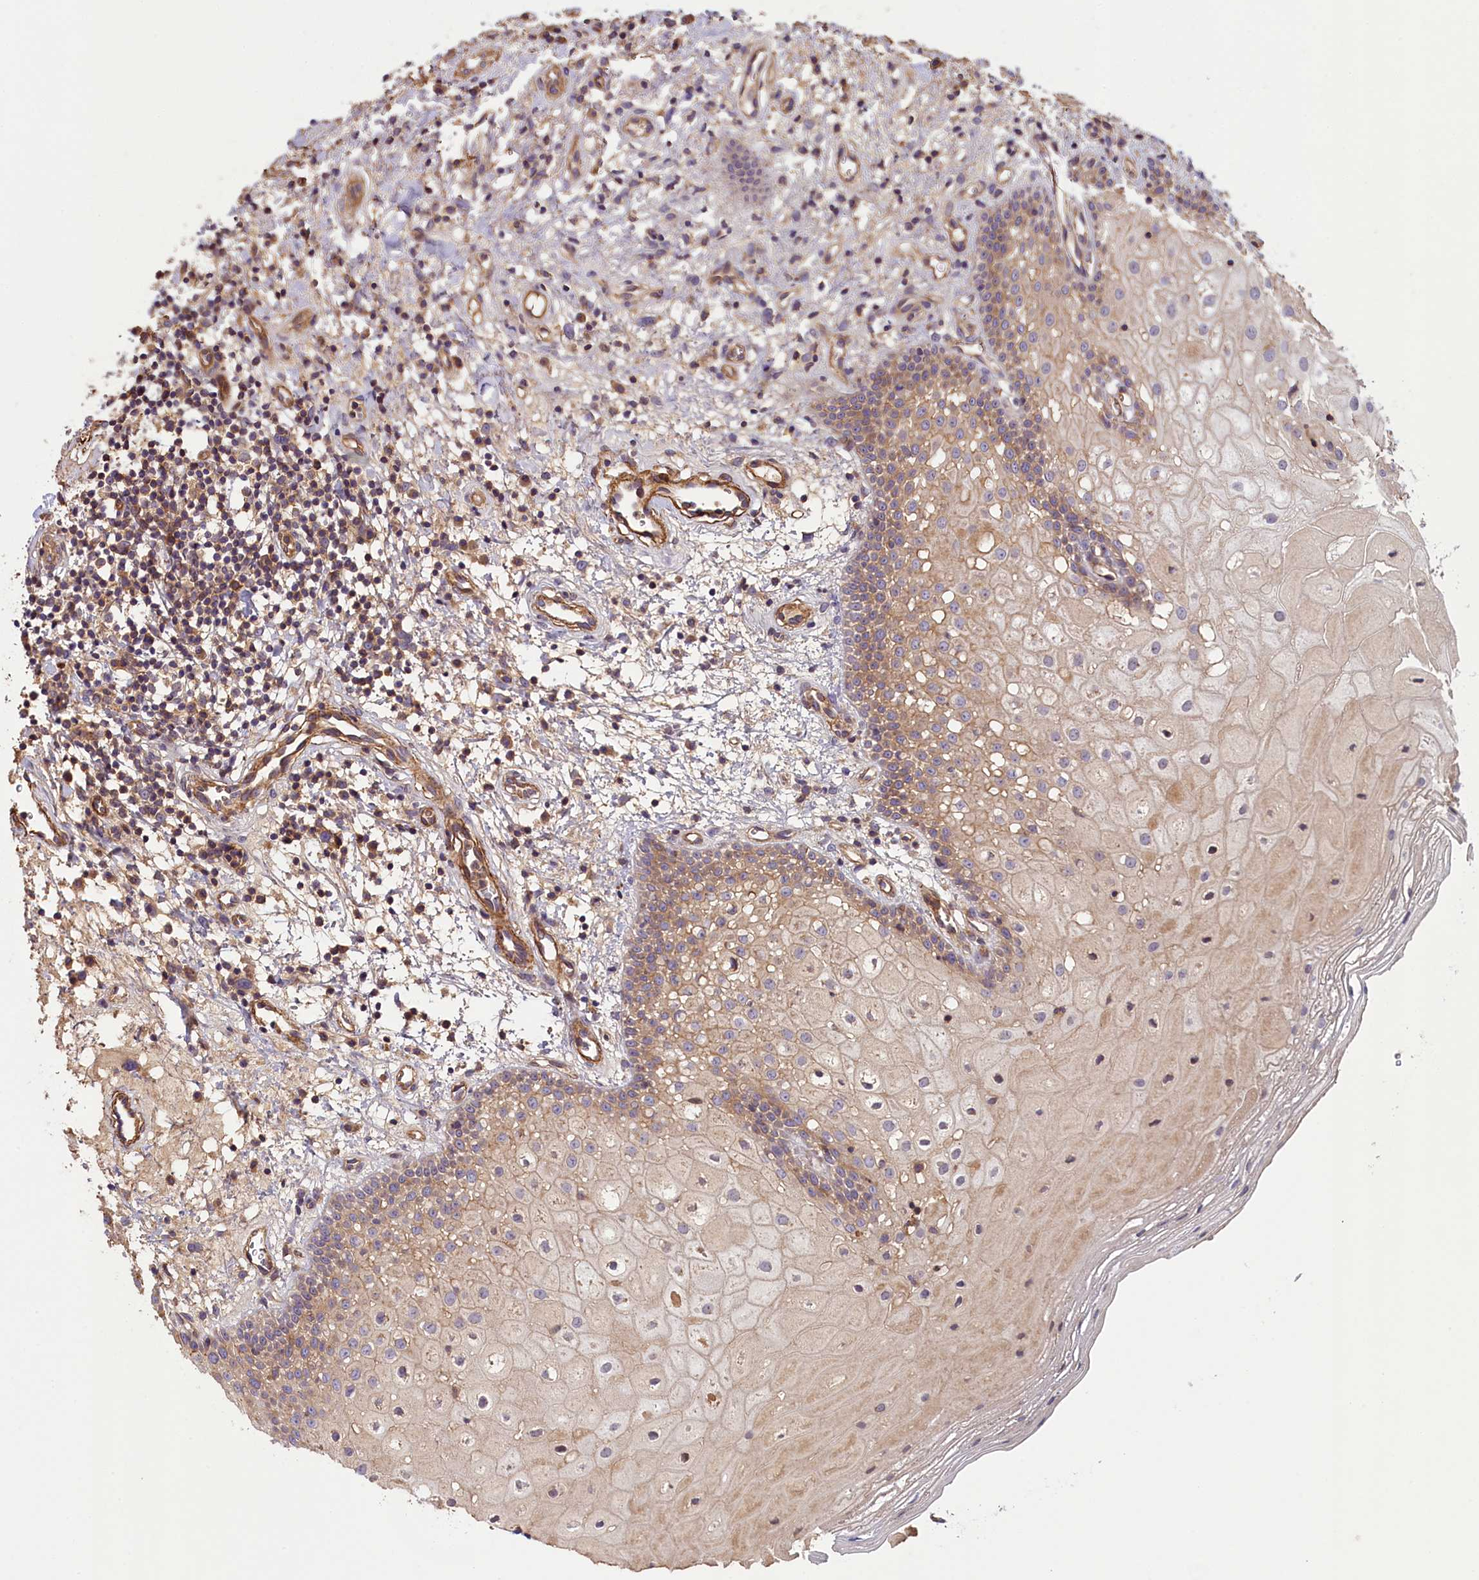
{"staining": {"intensity": "strong", "quantity": "<25%", "location": "cytoplasmic/membranous"}, "tissue": "oral mucosa", "cell_type": "Squamous epithelial cells", "image_type": "normal", "snomed": [{"axis": "morphology", "description": "Normal tissue, NOS"}, {"axis": "topography", "description": "Oral tissue"}], "caption": "Immunohistochemical staining of unremarkable human oral mucosa displays strong cytoplasmic/membranous protein staining in approximately <25% of squamous epithelial cells.", "gene": "FUZ", "patient": {"sex": "male", "age": 74}}